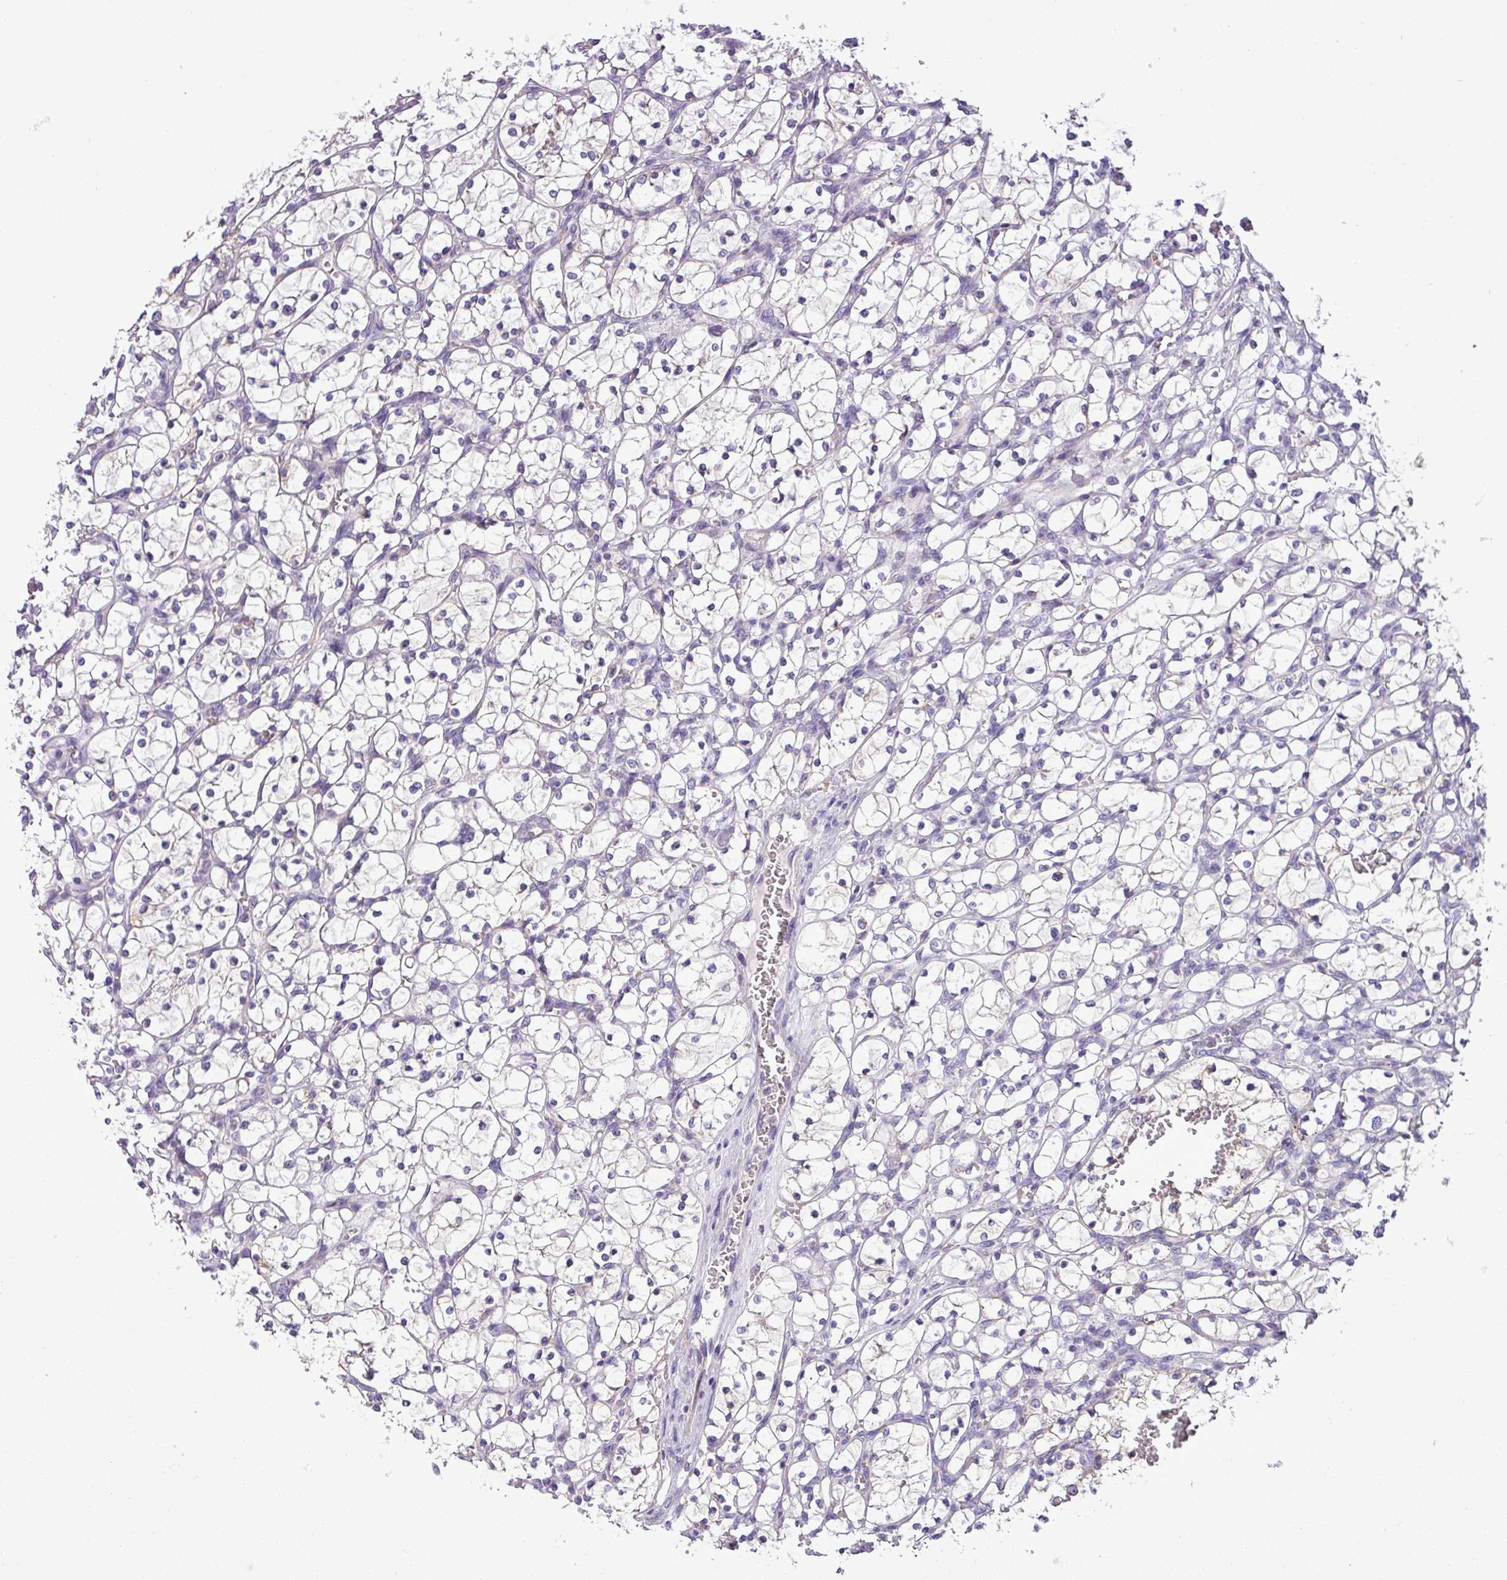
{"staining": {"intensity": "negative", "quantity": "none", "location": "none"}, "tissue": "renal cancer", "cell_type": "Tumor cells", "image_type": "cancer", "snomed": [{"axis": "morphology", "description": "Adenocarcinoma, NOS"}, {"axis": "topography", "description": "Kidney"}], "caption": "There is no significant positivity in tumor cells of adenocarcinoma (renal).", "gene": "FAM183A", "patient": {"sex": "female", "age": 69}}